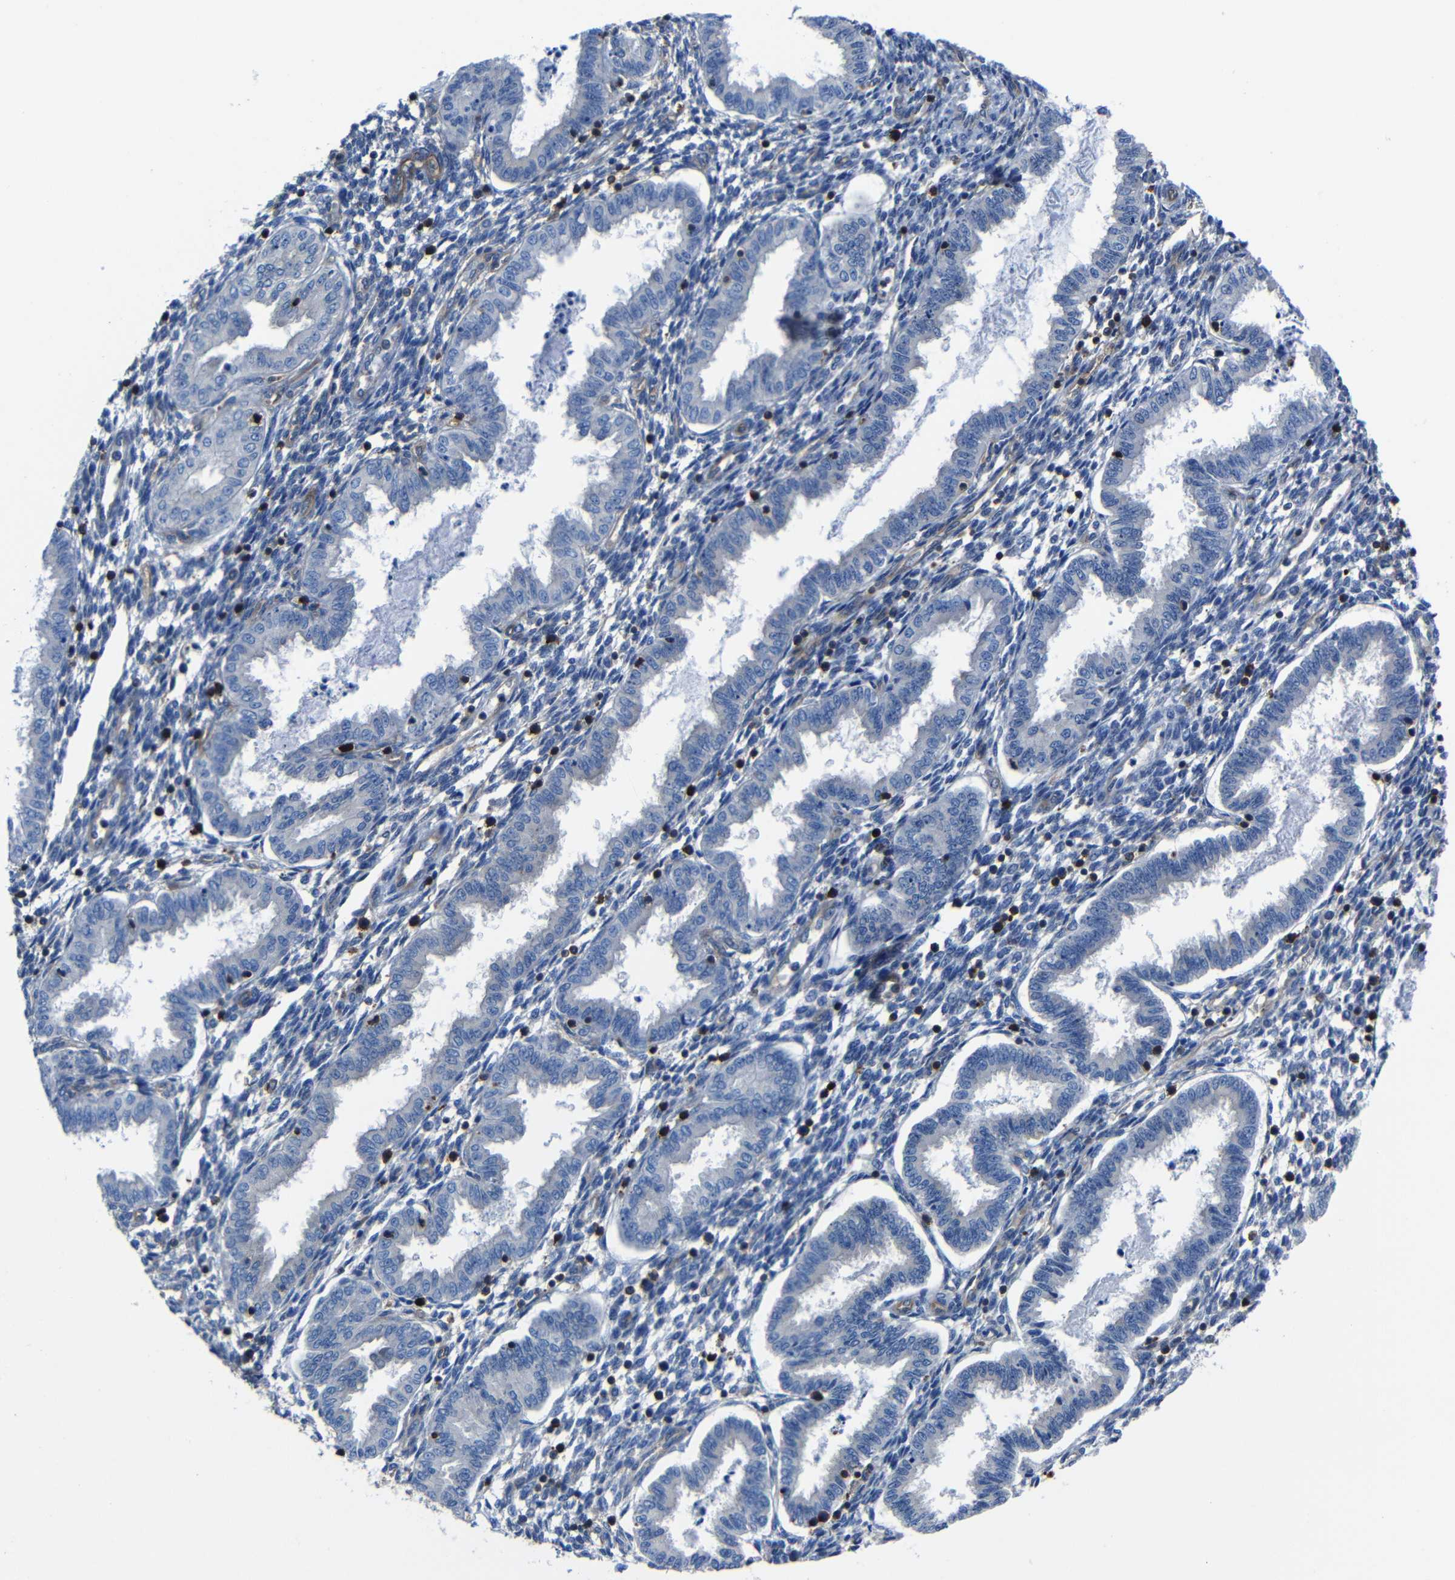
{"staining": {"intensity": "weak", "quantity": "25%-75%", "location": "cytoplasmic/membranous"}, "tissue": "endometrium", "cell_type": "Cells in endometrial stroma", "image_type": "normal", "snomed": [{"axis": "morphology", "description": "Normal tissue, NOS"}, {"axis": "topography", "description": "Endometrium"}], "caption": "Endometrium was stained to show a protein in brown. There is low levels of weak cytoplasmic/membranous positivity in approximately 25%-75% of cells in endometrial stroma. The staining was performed using DAB (3,3'-diaminobenzidine) to visualize the protein expression in brown, while the nuclei were stained in blue with hematoxylin (Magnification: 20x).", "gene": "ARHGEF1", "patient": {"sex": "female", "age": 33}}